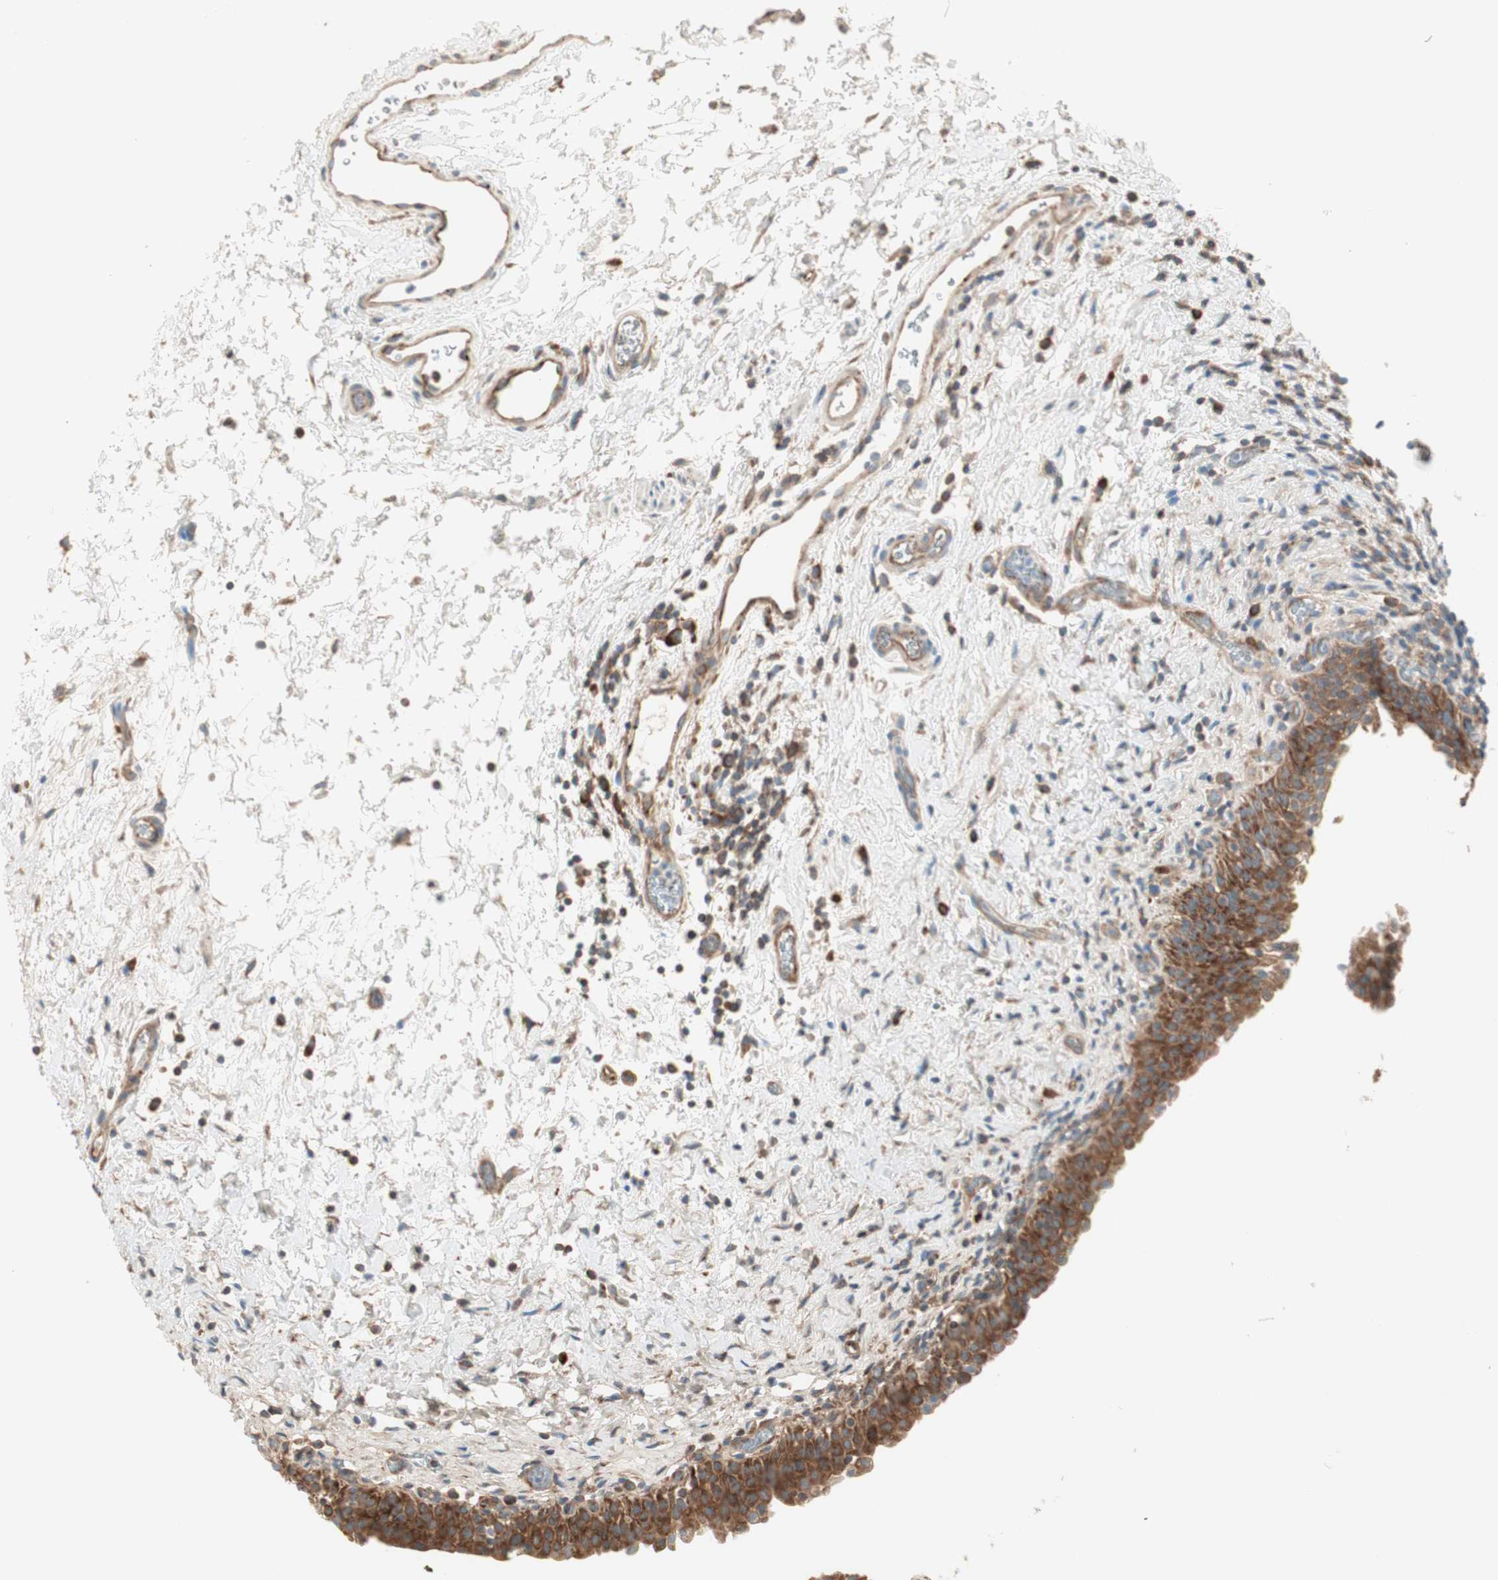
{"staining": {"intensity": "moderate", "quantity": ">75%", "location": "cytoplasmic/membranous"}, "tissue": "urinary bladder", "cell_type": "Urothelial cells", "image_type": "normal", "snomed": [{"axis": "morphology", "description": "Normal tissue, NOS"}, {"axis": "topography", "description": "Urinary bladder"}], "caption": "Protein staining of benign urinary bladder exhibits moderate cytoplasmic/membranous expression in approximately >75% of urothelial cells.", "gene": "RPL23", "patient": {"sex": "male", "age": 51}}